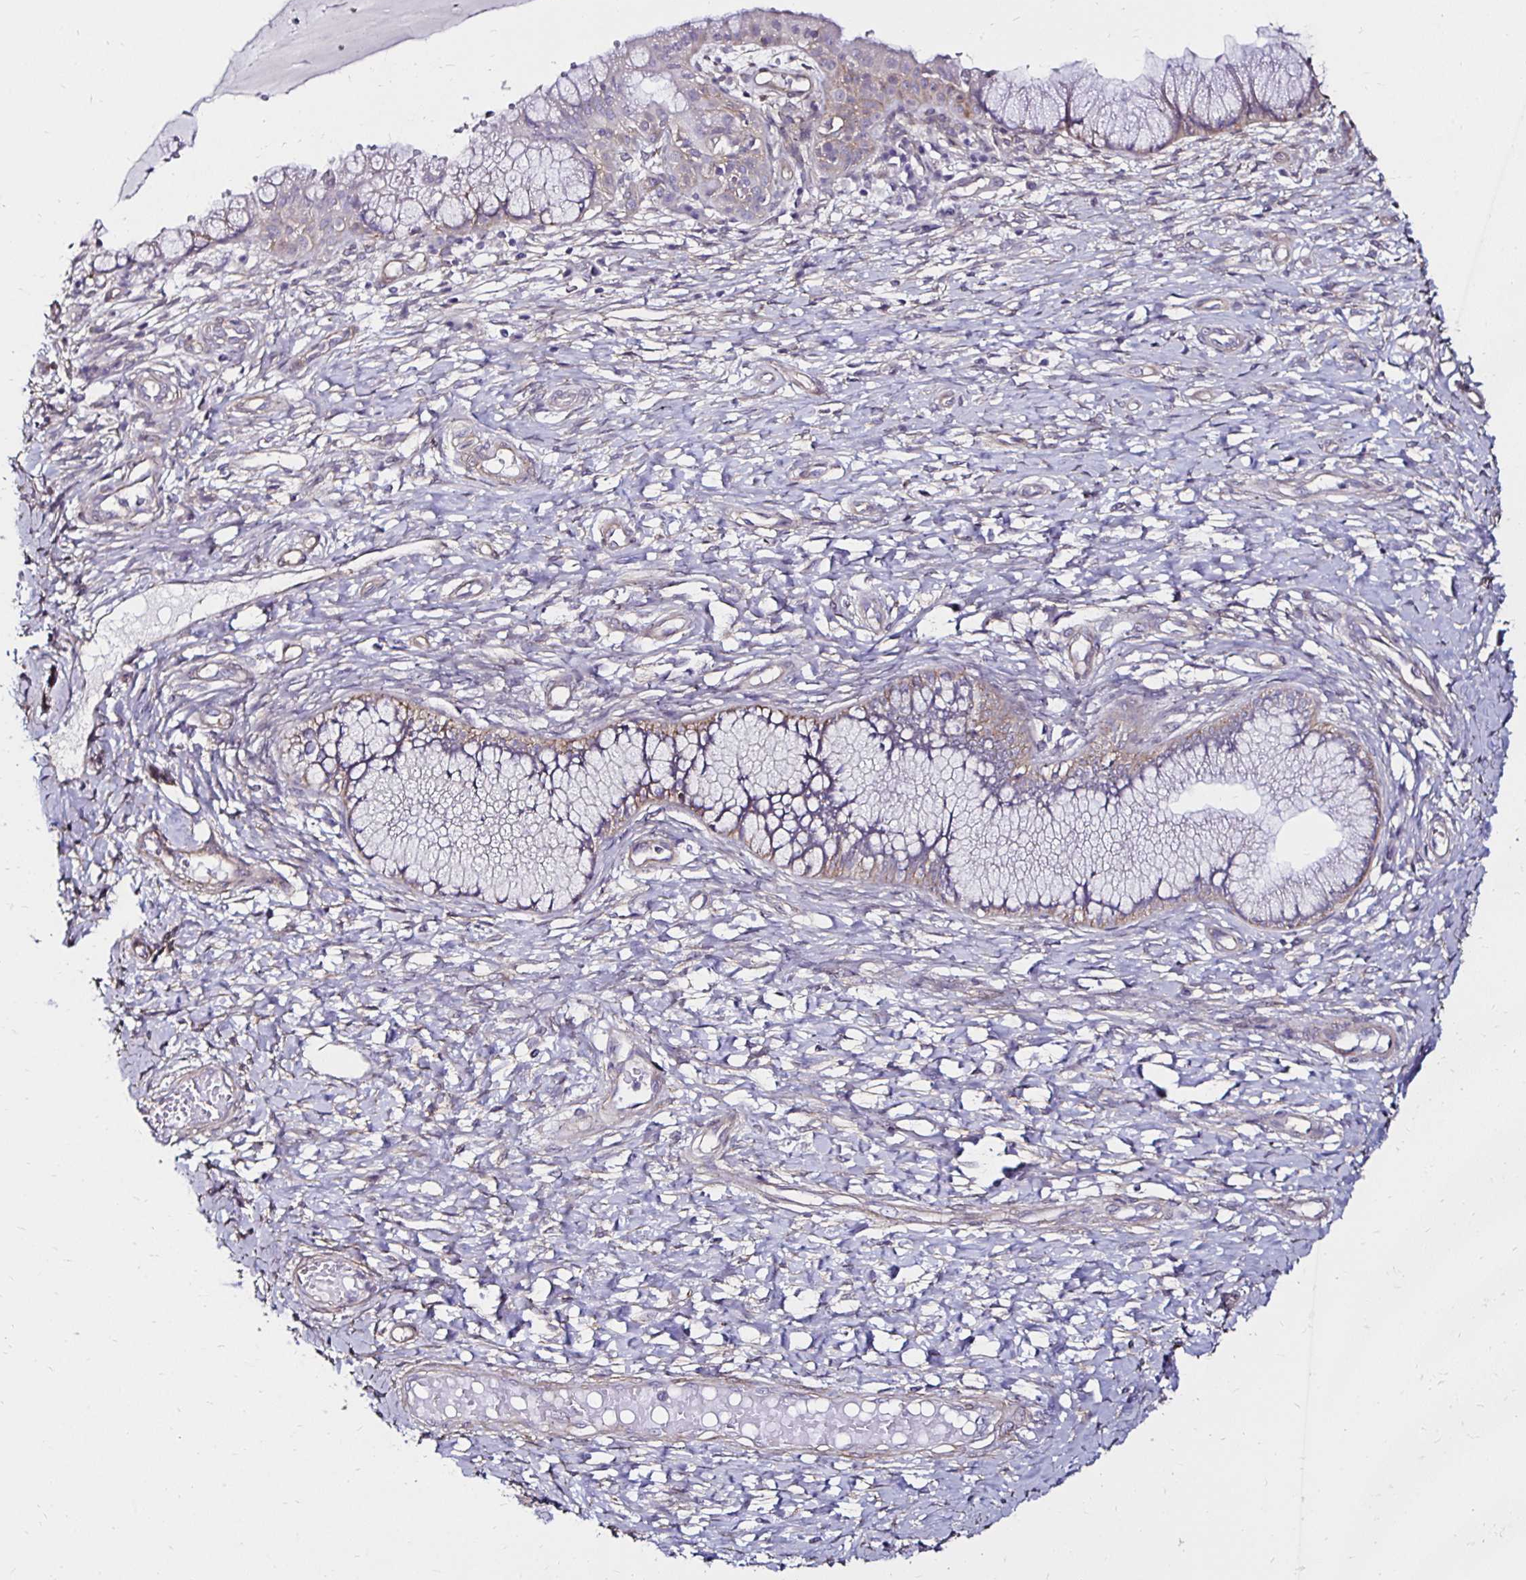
{"staining": {"intensity": "weak", "quantity": "<25%", "location": "cytoplasmic/membranous"}, "tissue": "cervix", "cell_type": "Glandular cells", "image_type": "normal", "snomed": [{"axis": "morphology", "description": "Normal tissue, NOS"}, {"axis": "topography", "description": "Cervix"}], "caption": "Protein analysis of benign cervix reveals no significant expression in glandular cells.", "gene": "ITGB1", "patient": {"sex": "female", "age": 37}}